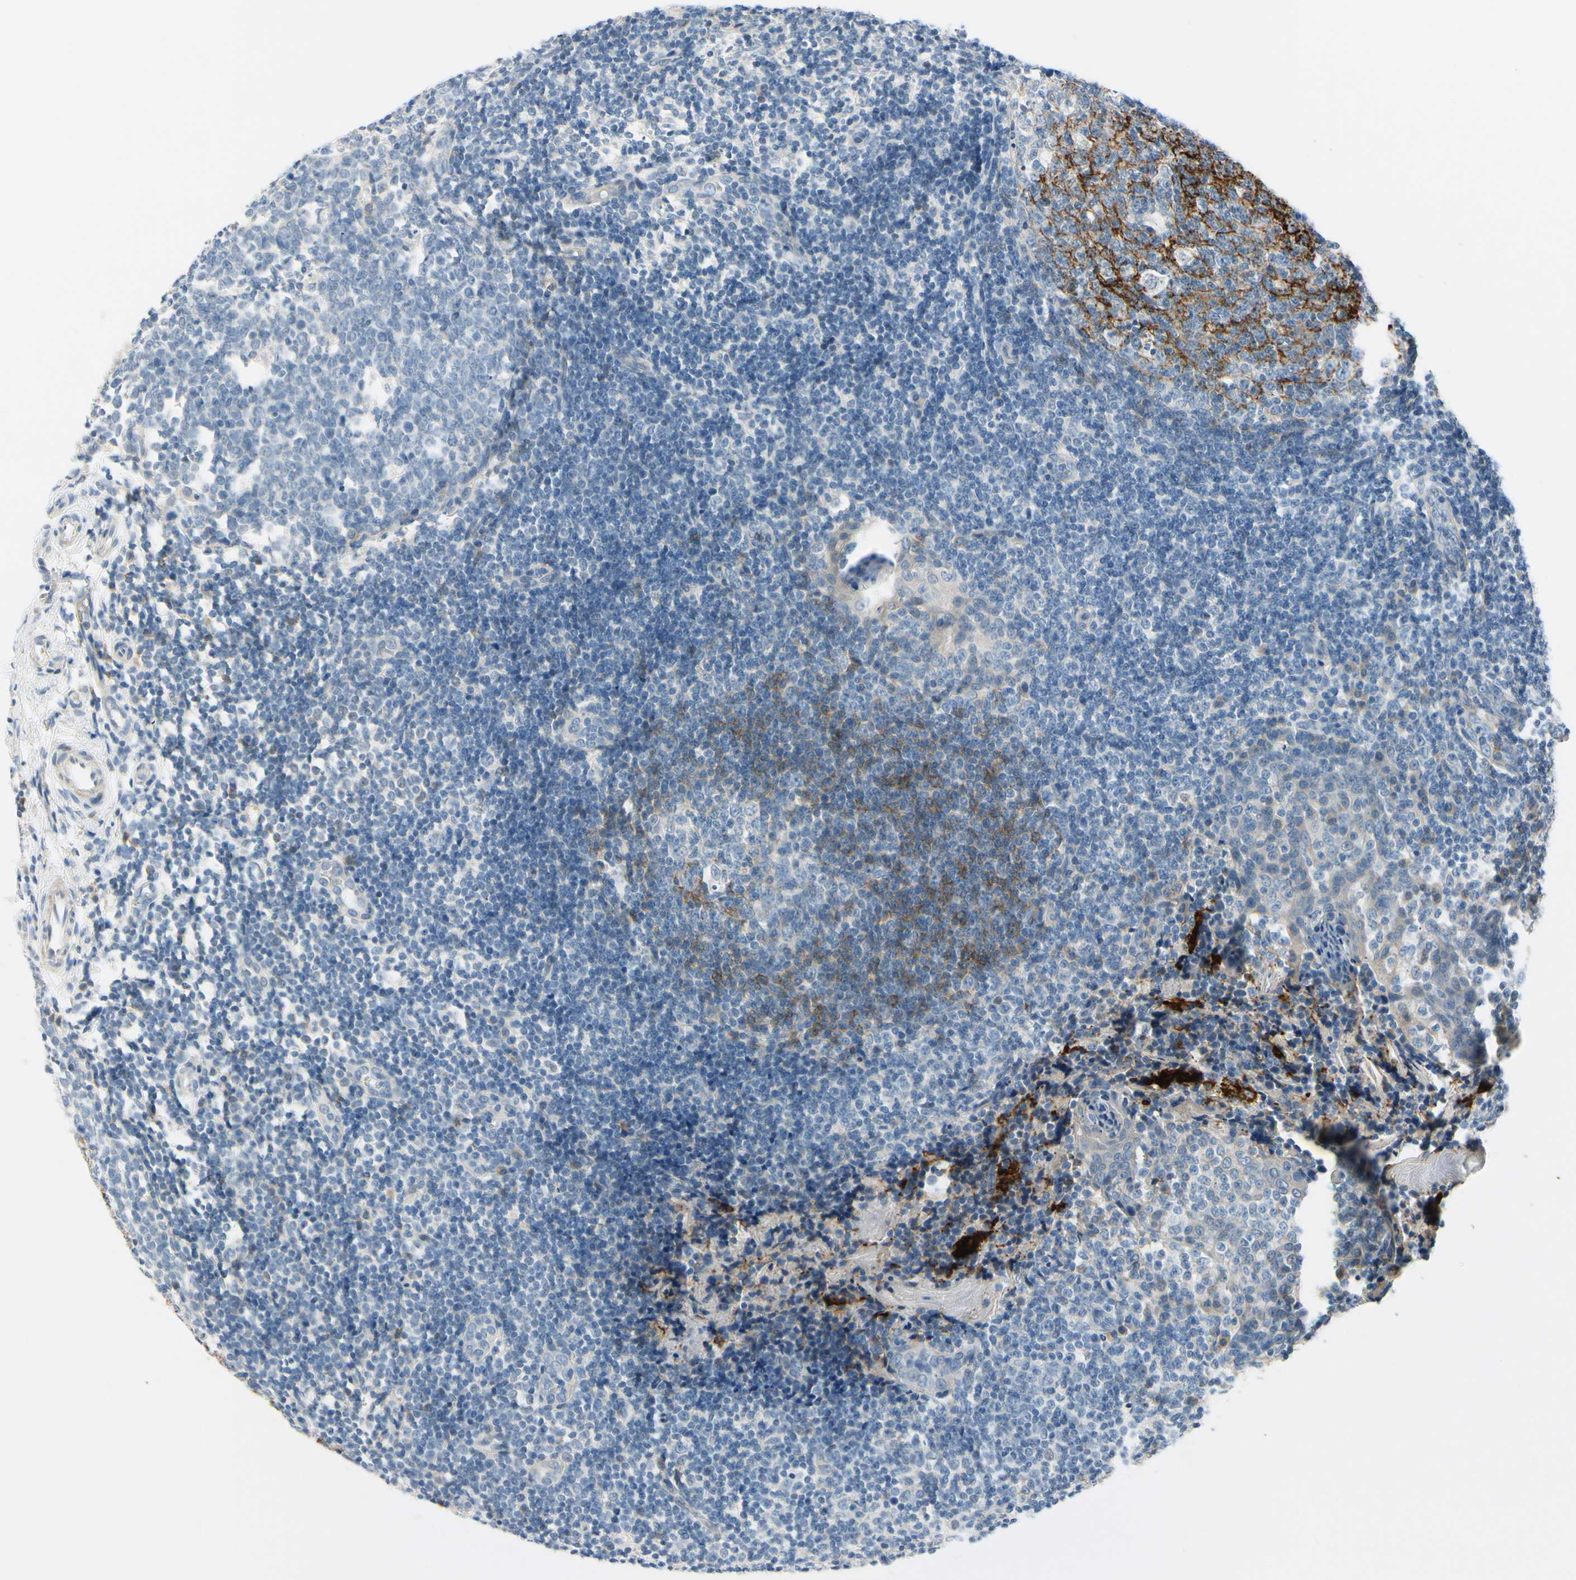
{"staining": {"intensity": "strong", "quantity": "25%-75%", "location": "cytoplasmic/membranous"}, "tissue": "tonsil", "cell_type": "Germinal center cells", "image_type": "normal", "snomed": [{"axis": "morphology", "description": "Normal tissue, NOS"}, {"axis": "topography", "description": "Tonsil"}], "caption": "Protein staining of benign tonsil displays strong cytoplasmic/membranous staining in approximately 25%-75% of germinal center cells. Nuclei are stained in blue.", "gene": "FCER2", "patient": {"sex": "female", "age": 19}}